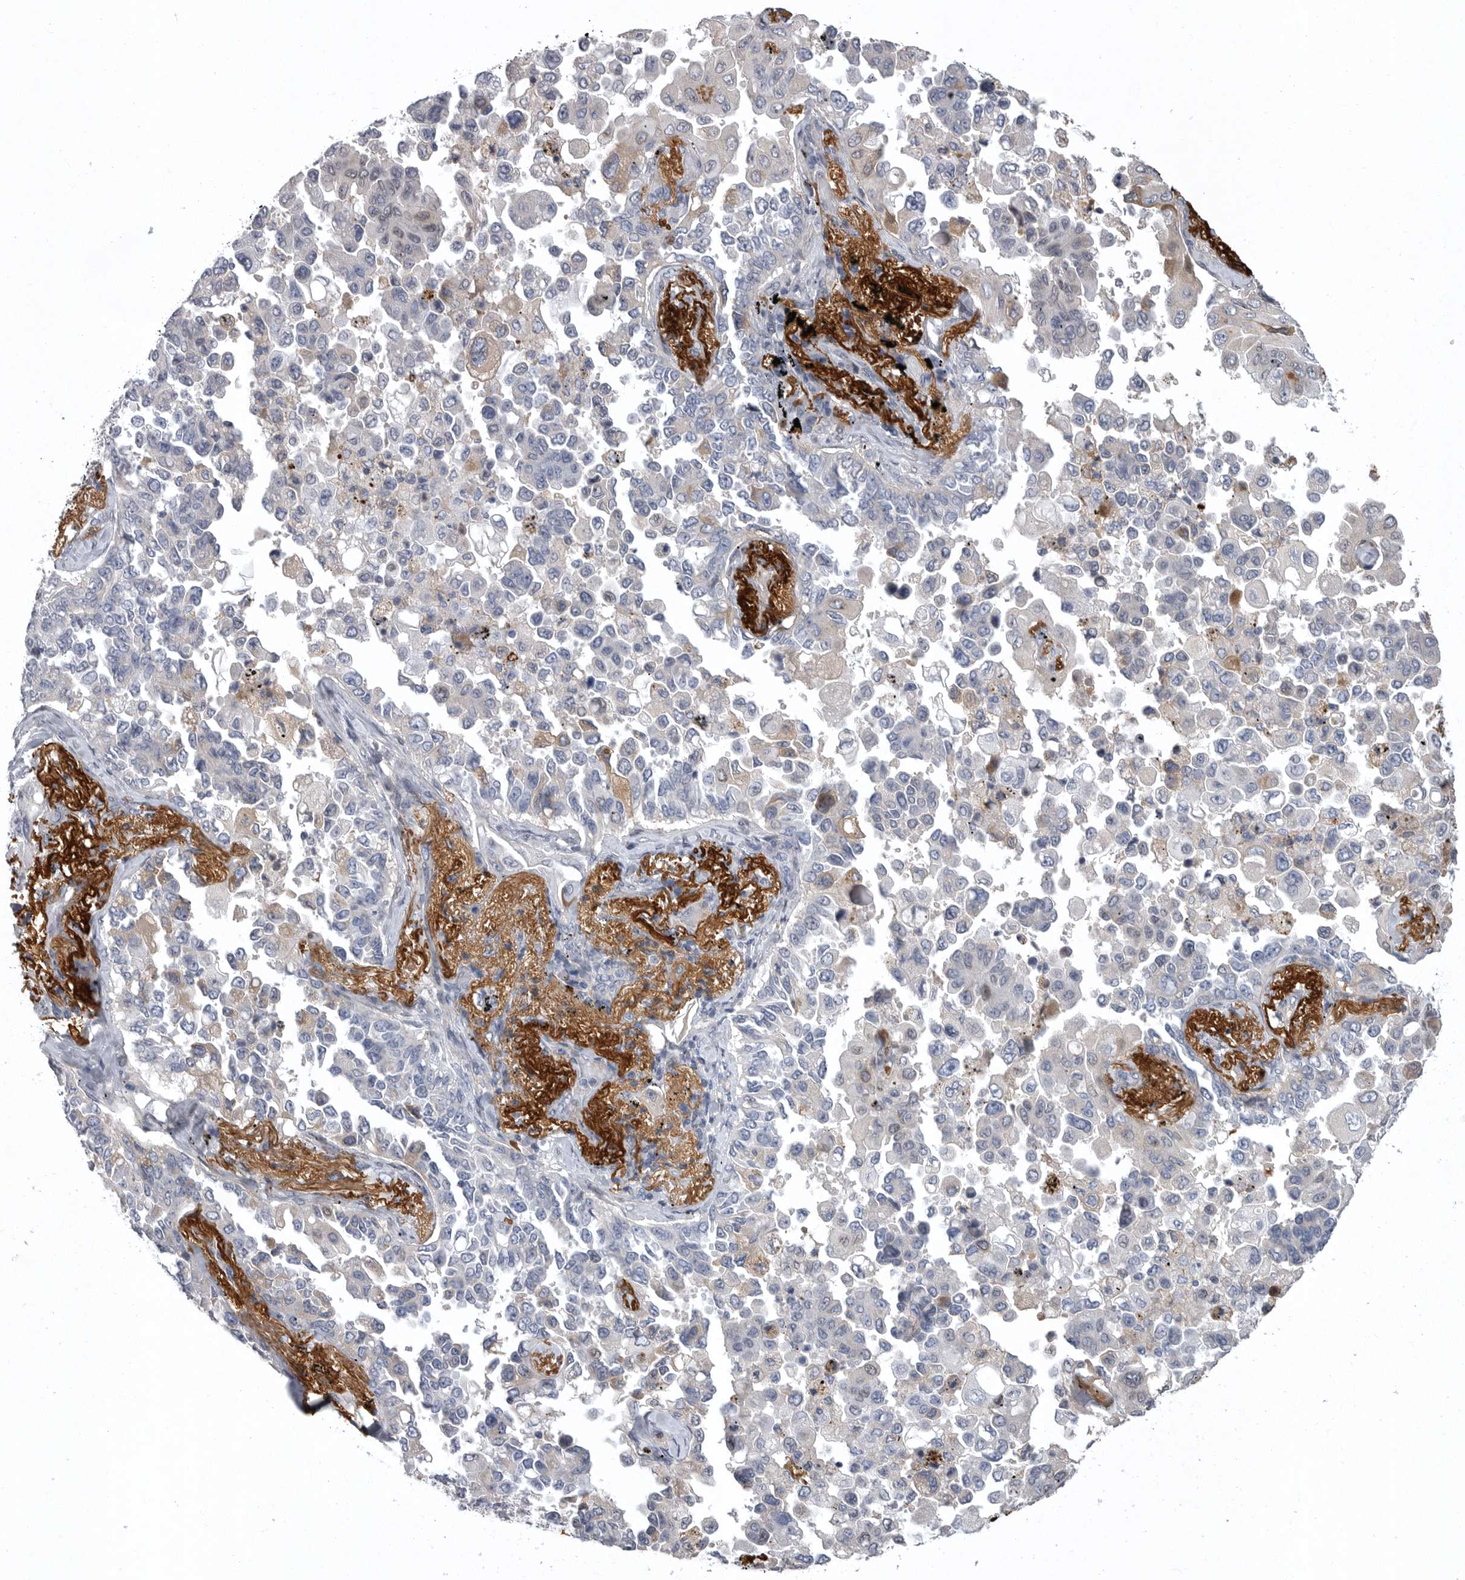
{"staining": {"intensity": "negative", "quantity": "none", "location": "none"}, "tissue": "lung cancer", "cell_type": "Tumor cells", "image_type": "cancer", "snomed": [{"axis": "morphology", "description": "Adenocarcinoma, NOS"}, {"axis": "topography", "description": "Lung"}], "caption": "Immunohistochemistry (IHC) photomicrograph of human lung adenocarcinoma stained for a protein (brown), which shows no staining in tumor cells.", "gene": "CRP", "patient": {"sex": "female", "age": 67}}